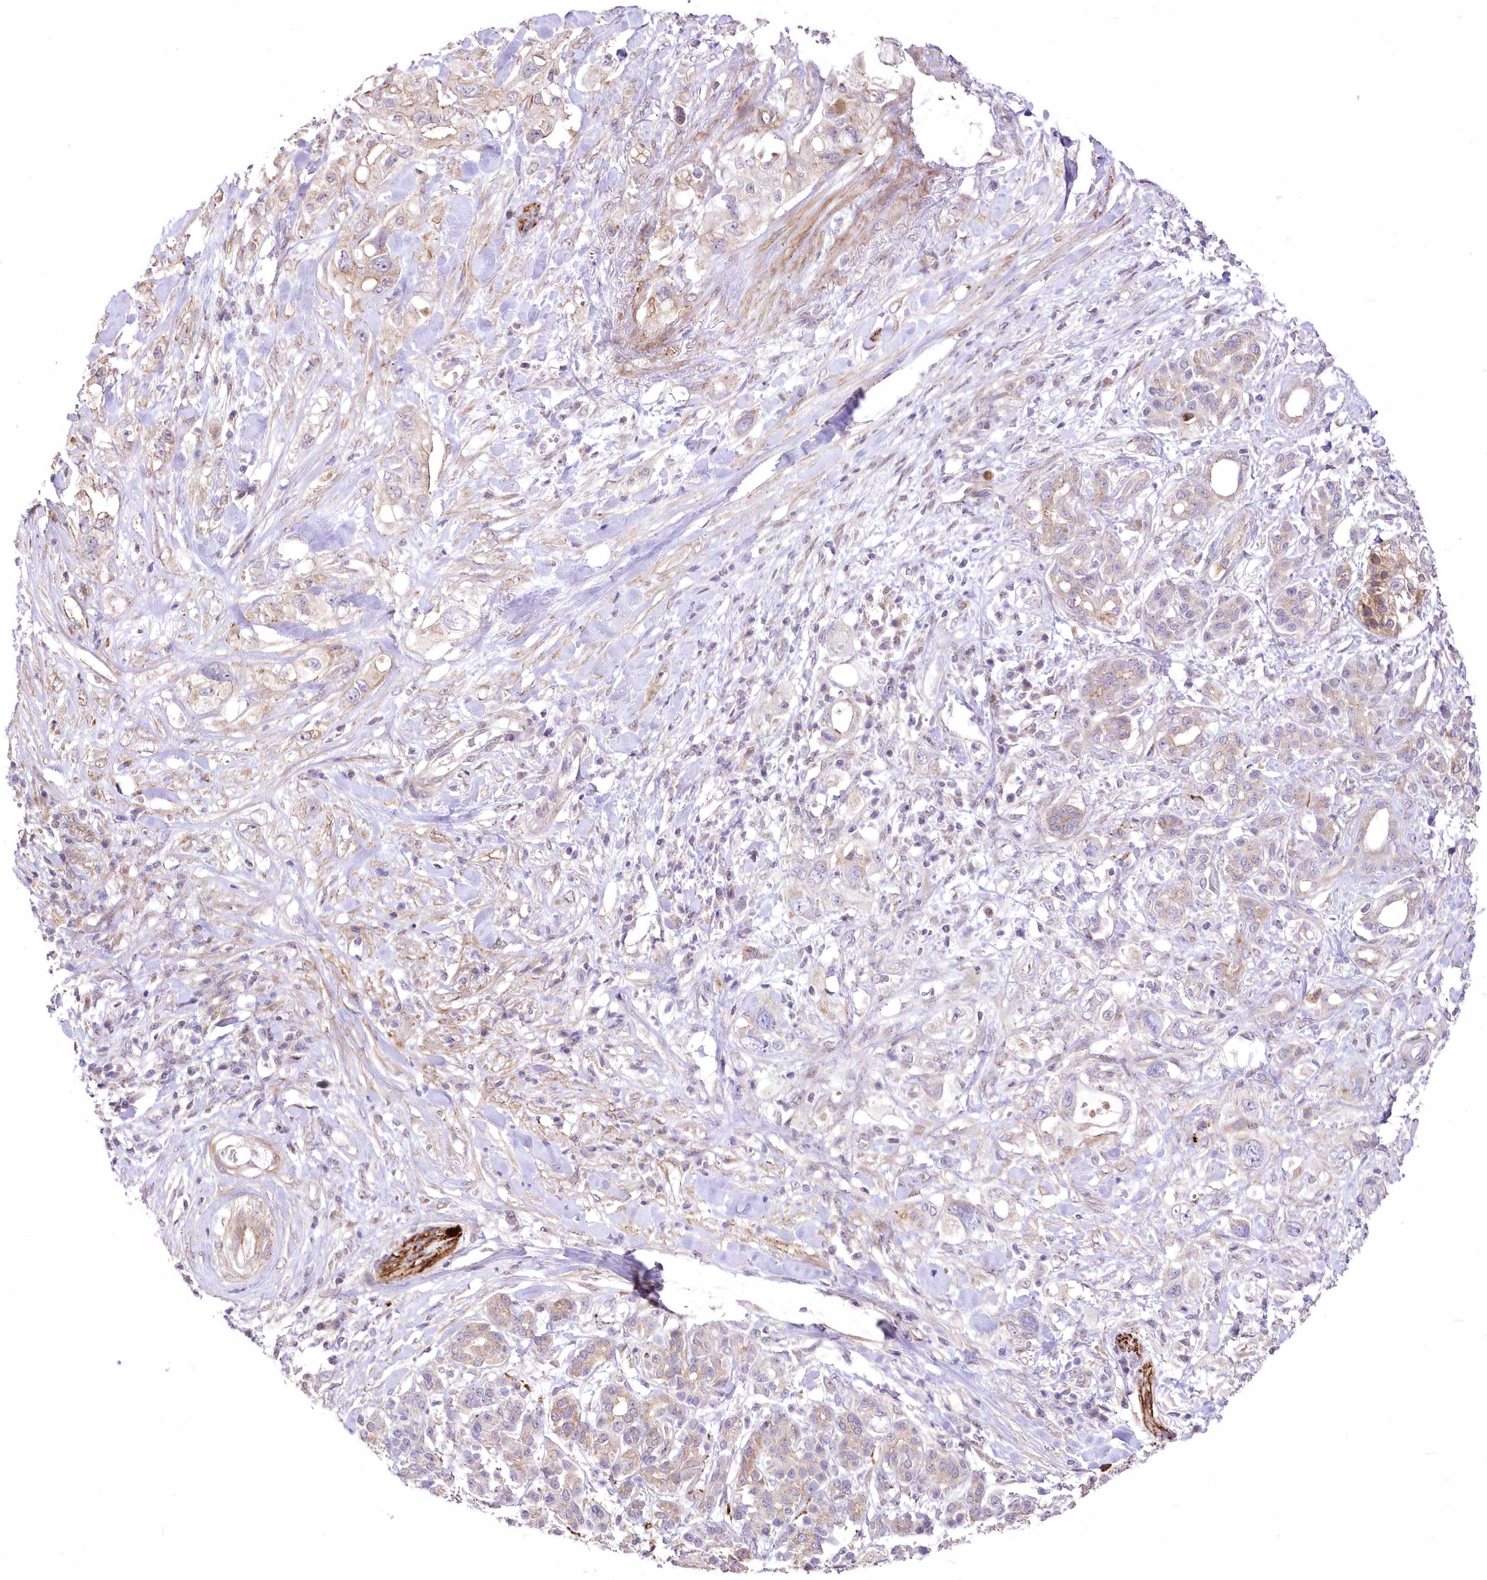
{"staining": {"intensity": "weak", "quantity": "<25%", "location": "cytoplasmic/membranous"}, "tissue": "pancreatic cancer", "cell_type": "Tumor cells", "image_type": "cancer", "snomed": [{"axis": "morphology", "description": "Adenocarcinoma, NOS"}, {"axis": "topography", "description": "Pancreas"}], "caption": "Pancreatic cancer was stained to show a protein in brown. There is no significant expression in tumor cells.", "gene": "FAM241B", "patient": {"sex": "female", "age": 56}}